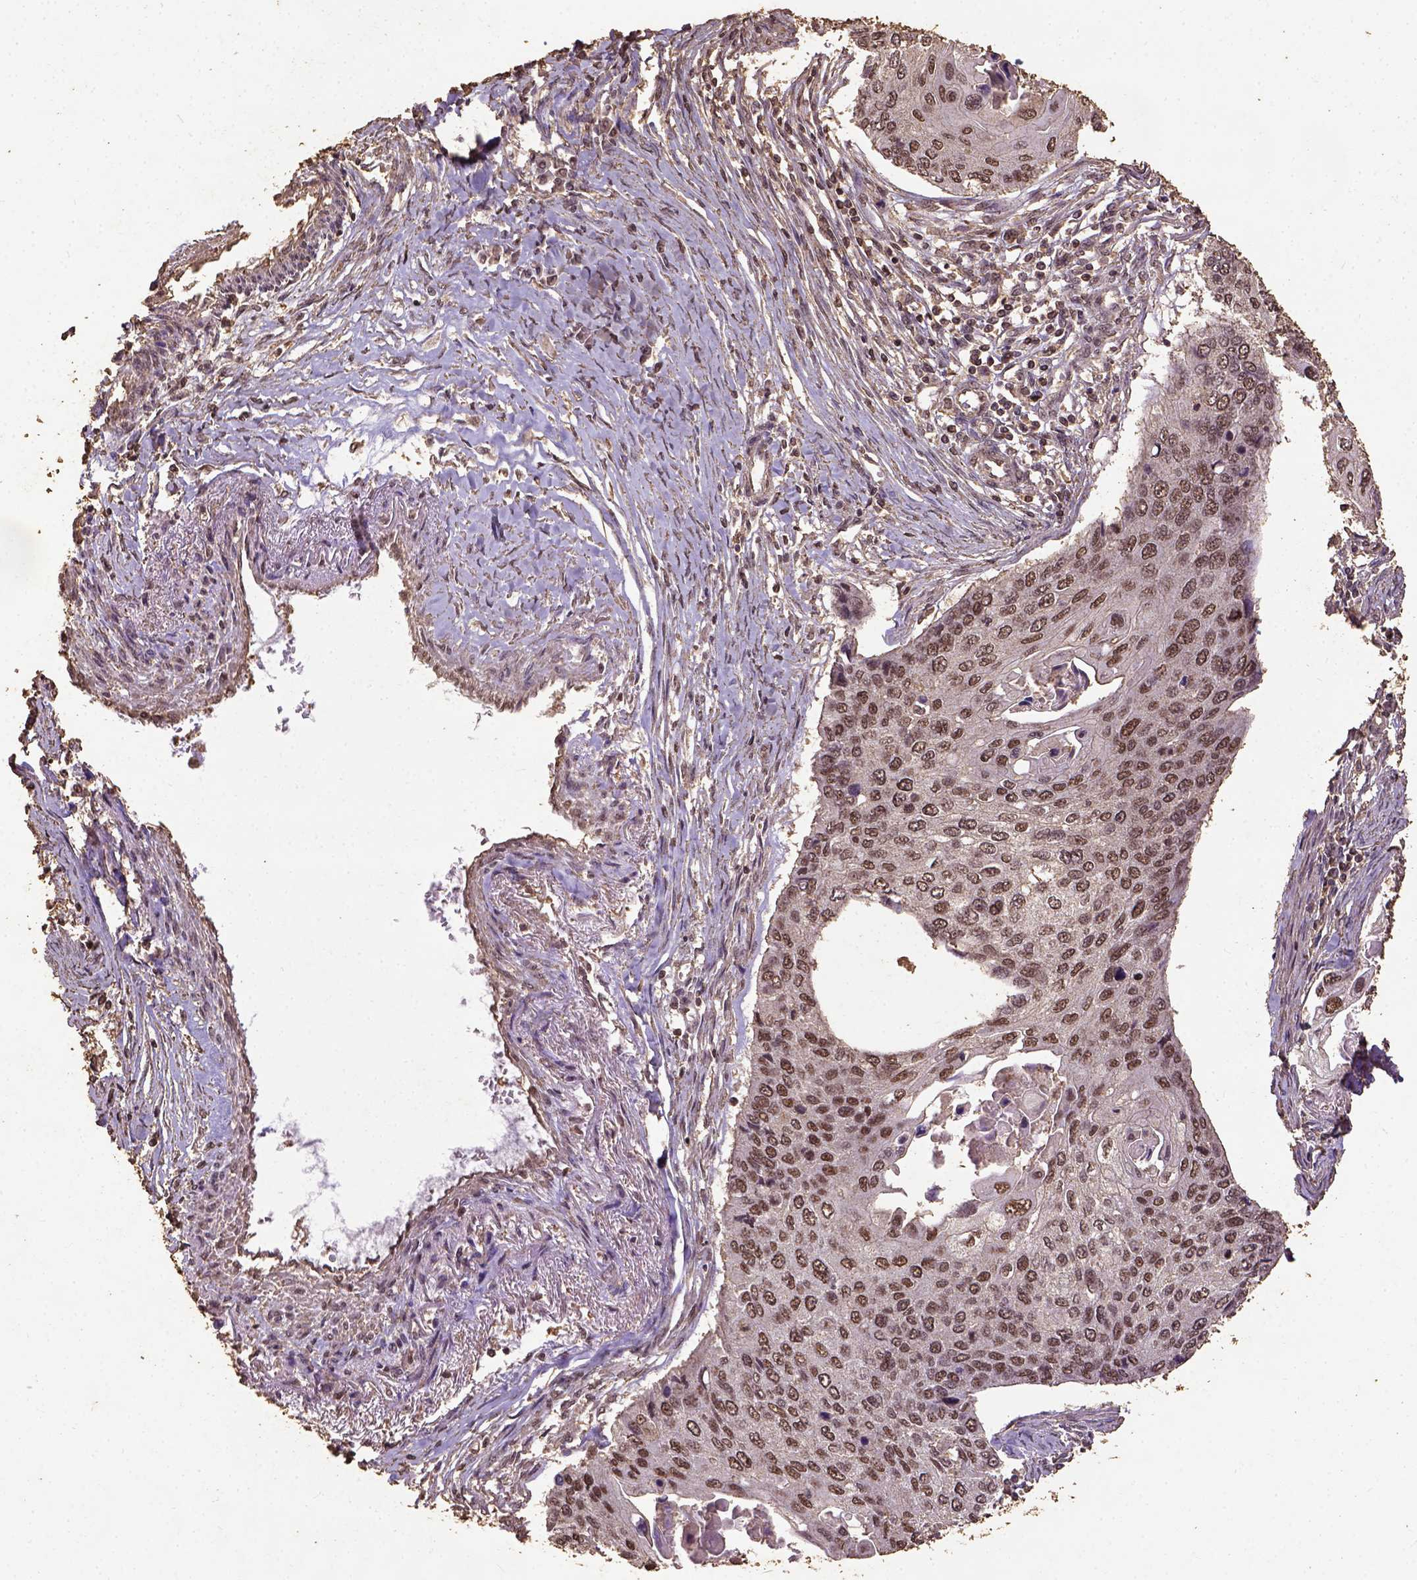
{"staining": {"intensity": "moderate", "quantity": ">75%", "location": "nuclear"}, "tissue": "lung cancer", "cell_type": "Tumor cells", "image_type": "cancer", "snomed": [{"axis": "morphology", "description": "Squamous cell carcinoma, NOS"}, {"axis": "morphology", "description": "Squamous cell carcinoma, metastatic, NOS"}, {"axis": "topography", "description": "Lung"}], "caption": "High-power microscopy captured an IHC photomicrograph of lung squamous cell carcinoma, revealing moderate nuclear staining in about >75% of tumor cells.", "gene": "NACC1", "patient": {"sex": "male", "age": 63}}